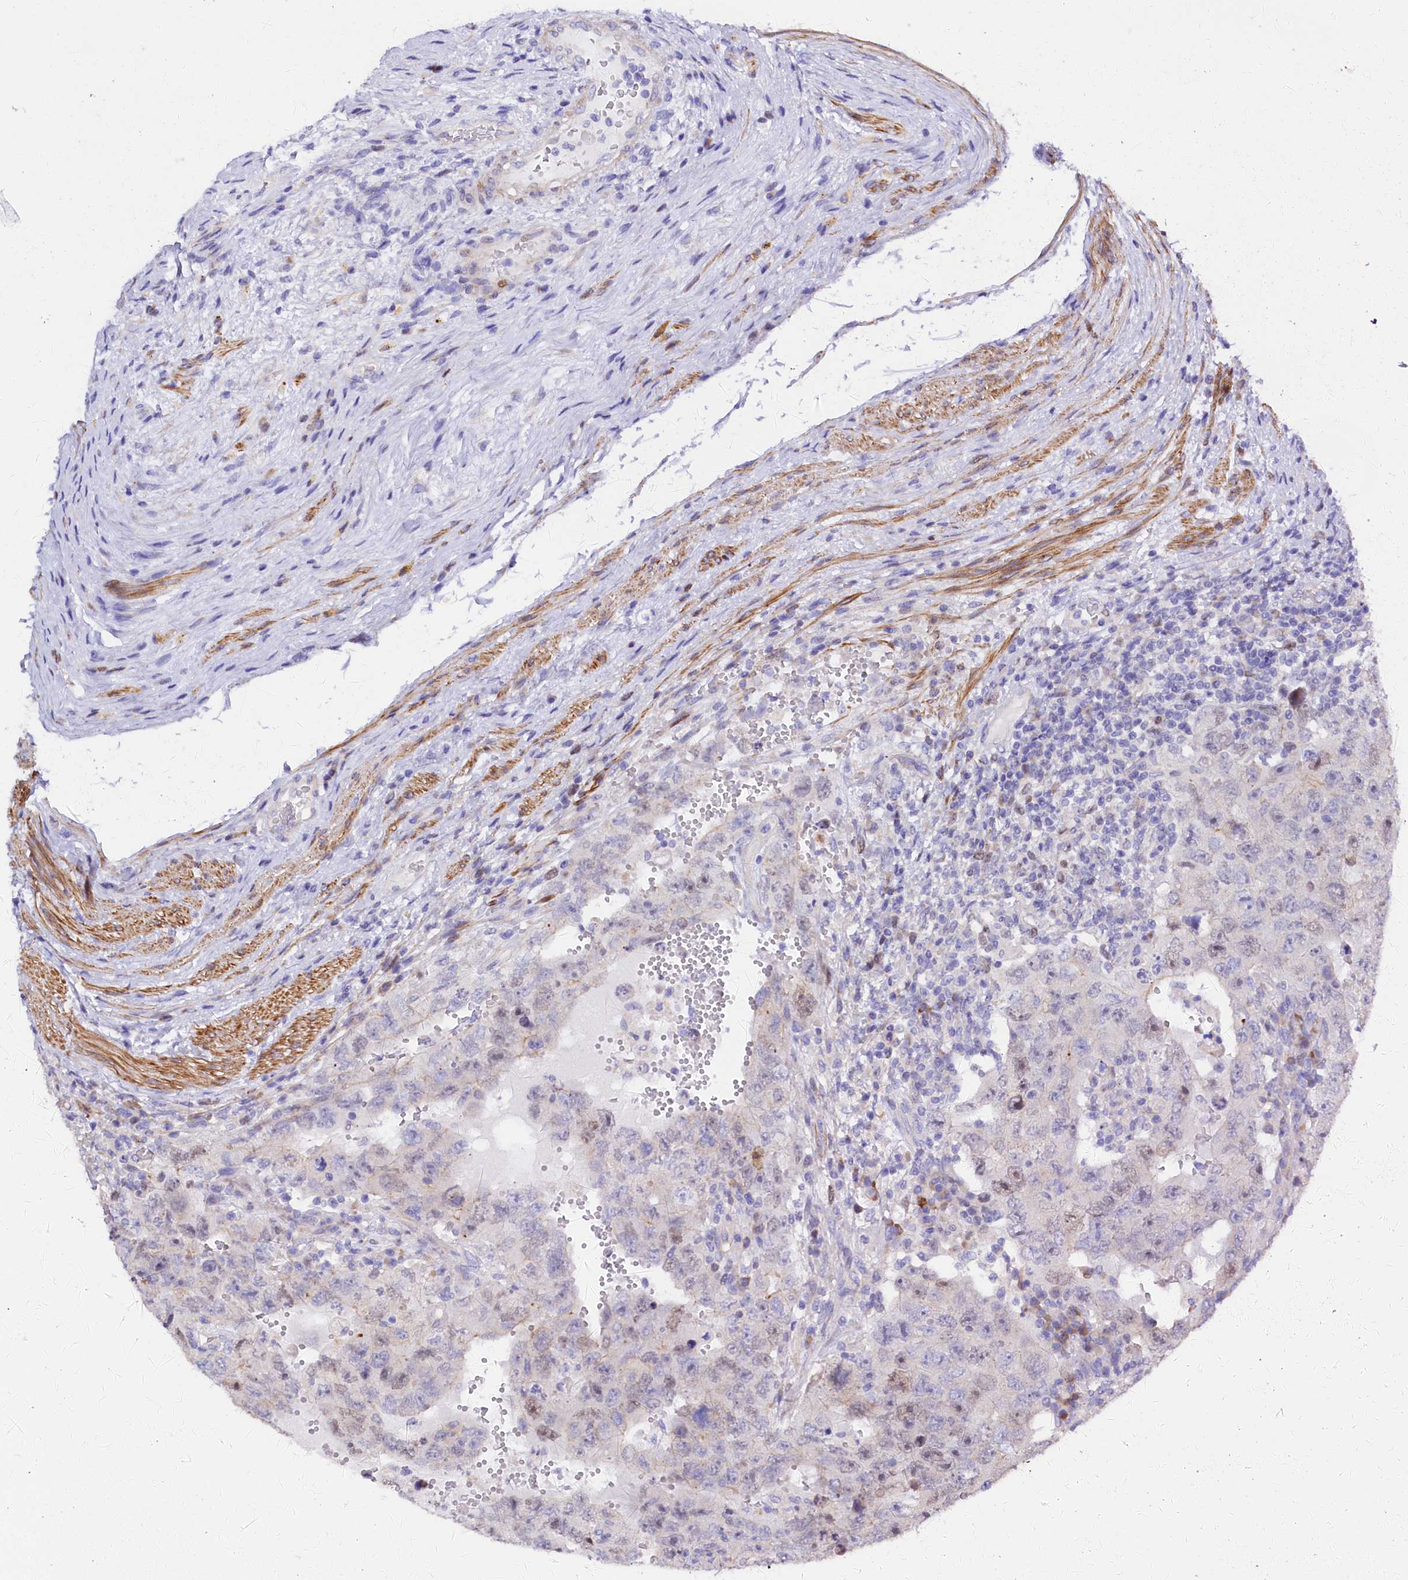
{"staining": {"intensity": "negative", "quantity": "none", "location": "none"}, "tissue": "testis cancer", "cell_type": "Tumor cells", "image_type": "cancer", "snomed": [{"axis": "morphology", "description": "Carcinoma, Embryonal, NOS"}, {"axis": "topography", "description": "Testis"}], "caption": "A histopathology image of testis embryonal carcinoma stained for a protein displays no brown staining in tumor cells.", "gene": "WNT8A", "patient": {"sex": "male", "age": 26}}